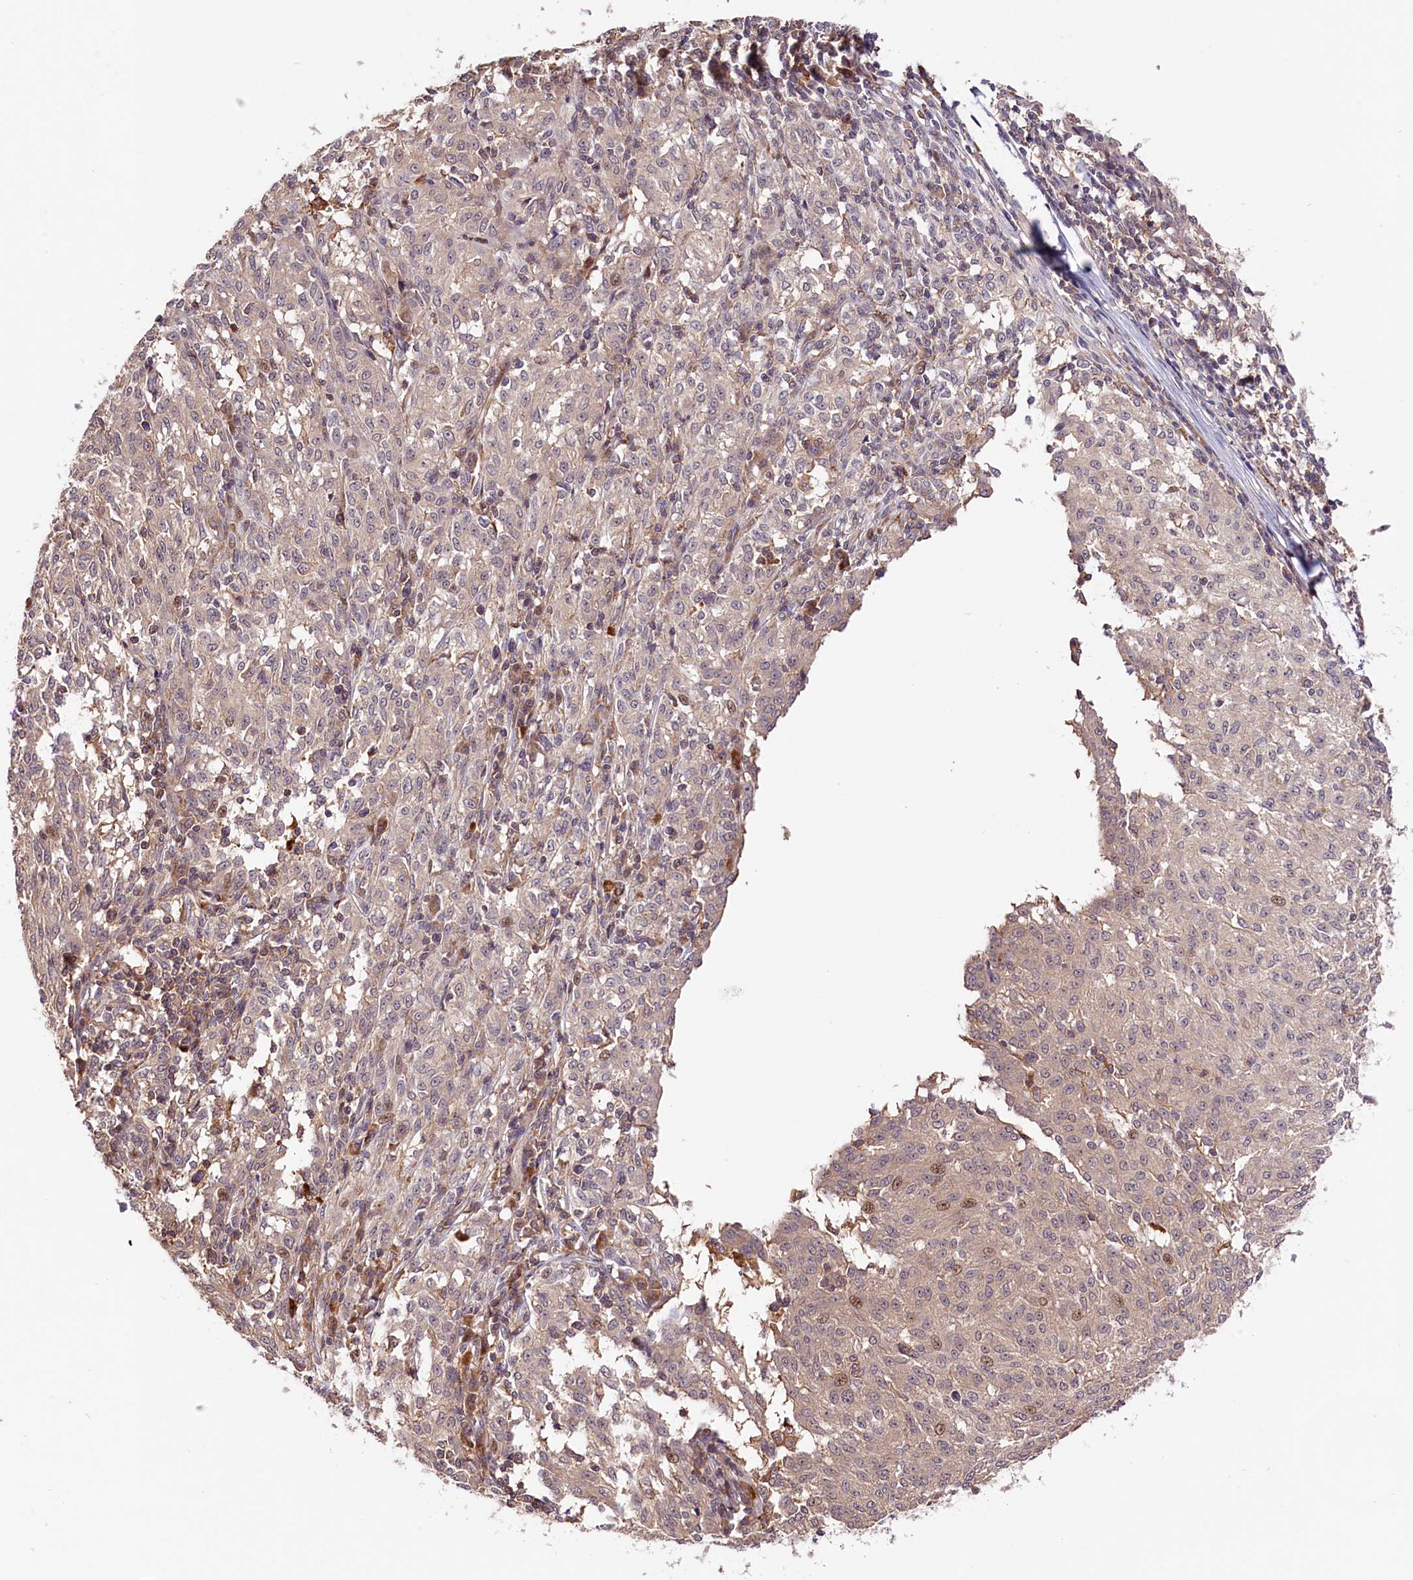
{"staining": {"intensity": "weak", "quantity": "<25%", "location": "nuclear"}, "tissue": "melanoma", "cell_type": "Tumor cells", "image_type": "cancer", "snomed": [{"axis": "morphology", "description": "Malignant melanoma, NOS"}, {"axis": "topography", "description": "Skin"}], "caption": "An immunohistochemistry photomicrograph of melanoma is shown. There is no staining in tumor cells of melanoma.", "gene": "CACNA1H", "patient": {"sex": "female", "age": 72}}